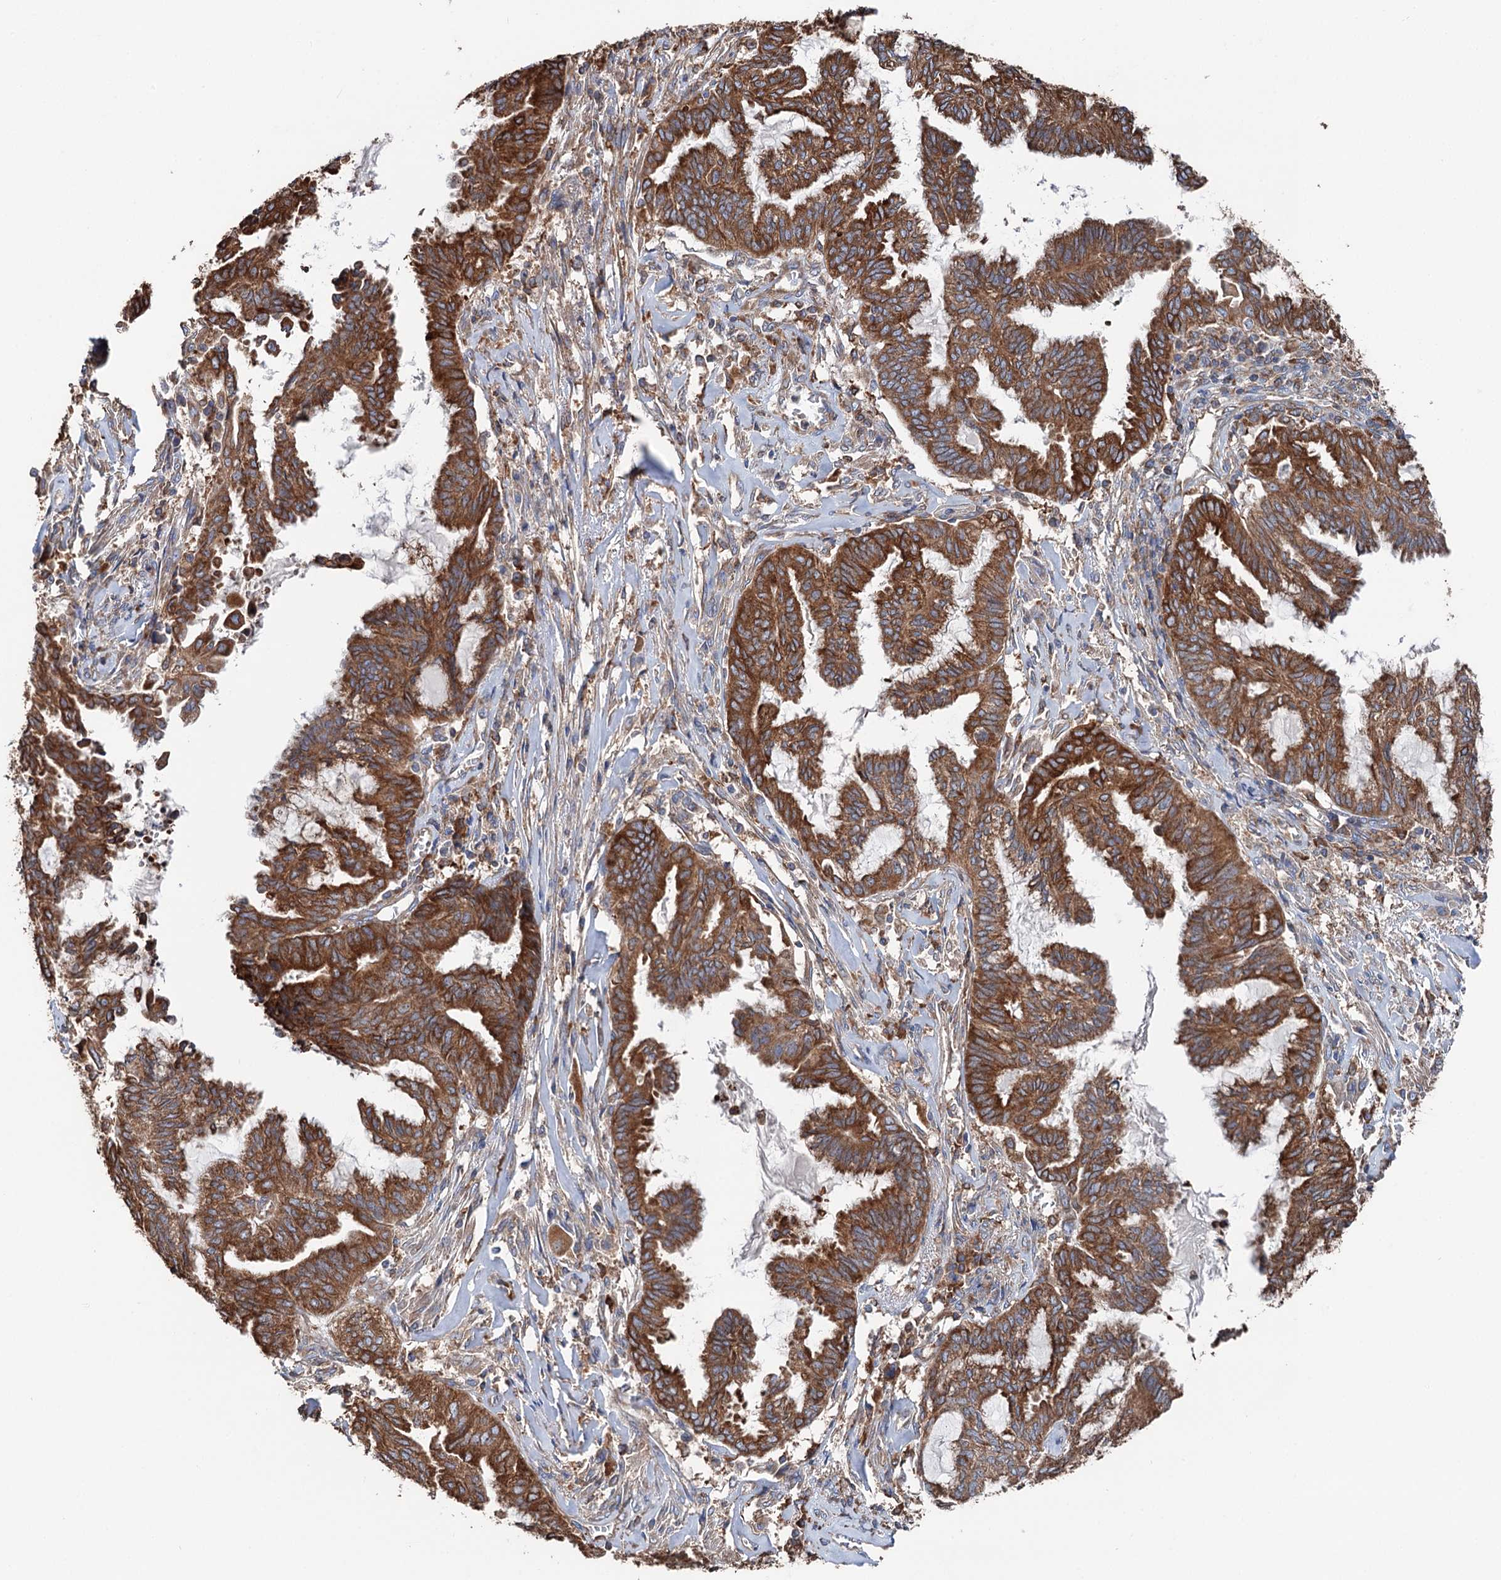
{"staining": {"intensity": "moderate", "quantity": ">75%", "location": "cytoplasmic/membranous"}, "tissue": "endometrial cancer", "cell_type": "Tumor cells", "image_type": "cancer", "snomed": [{"axis": "morphology", "description": "Adenocarcinoma, NOS"}, {"axis": "topography", "description": "Endometrium"}], "caption": "Moderate cytoplasmic/membranous protein staining is present in about >75% of tumor cells in endometrial adenocarcinoma.", "gene": "ERP29", "patient": {"sex": "female", "age": 86}}